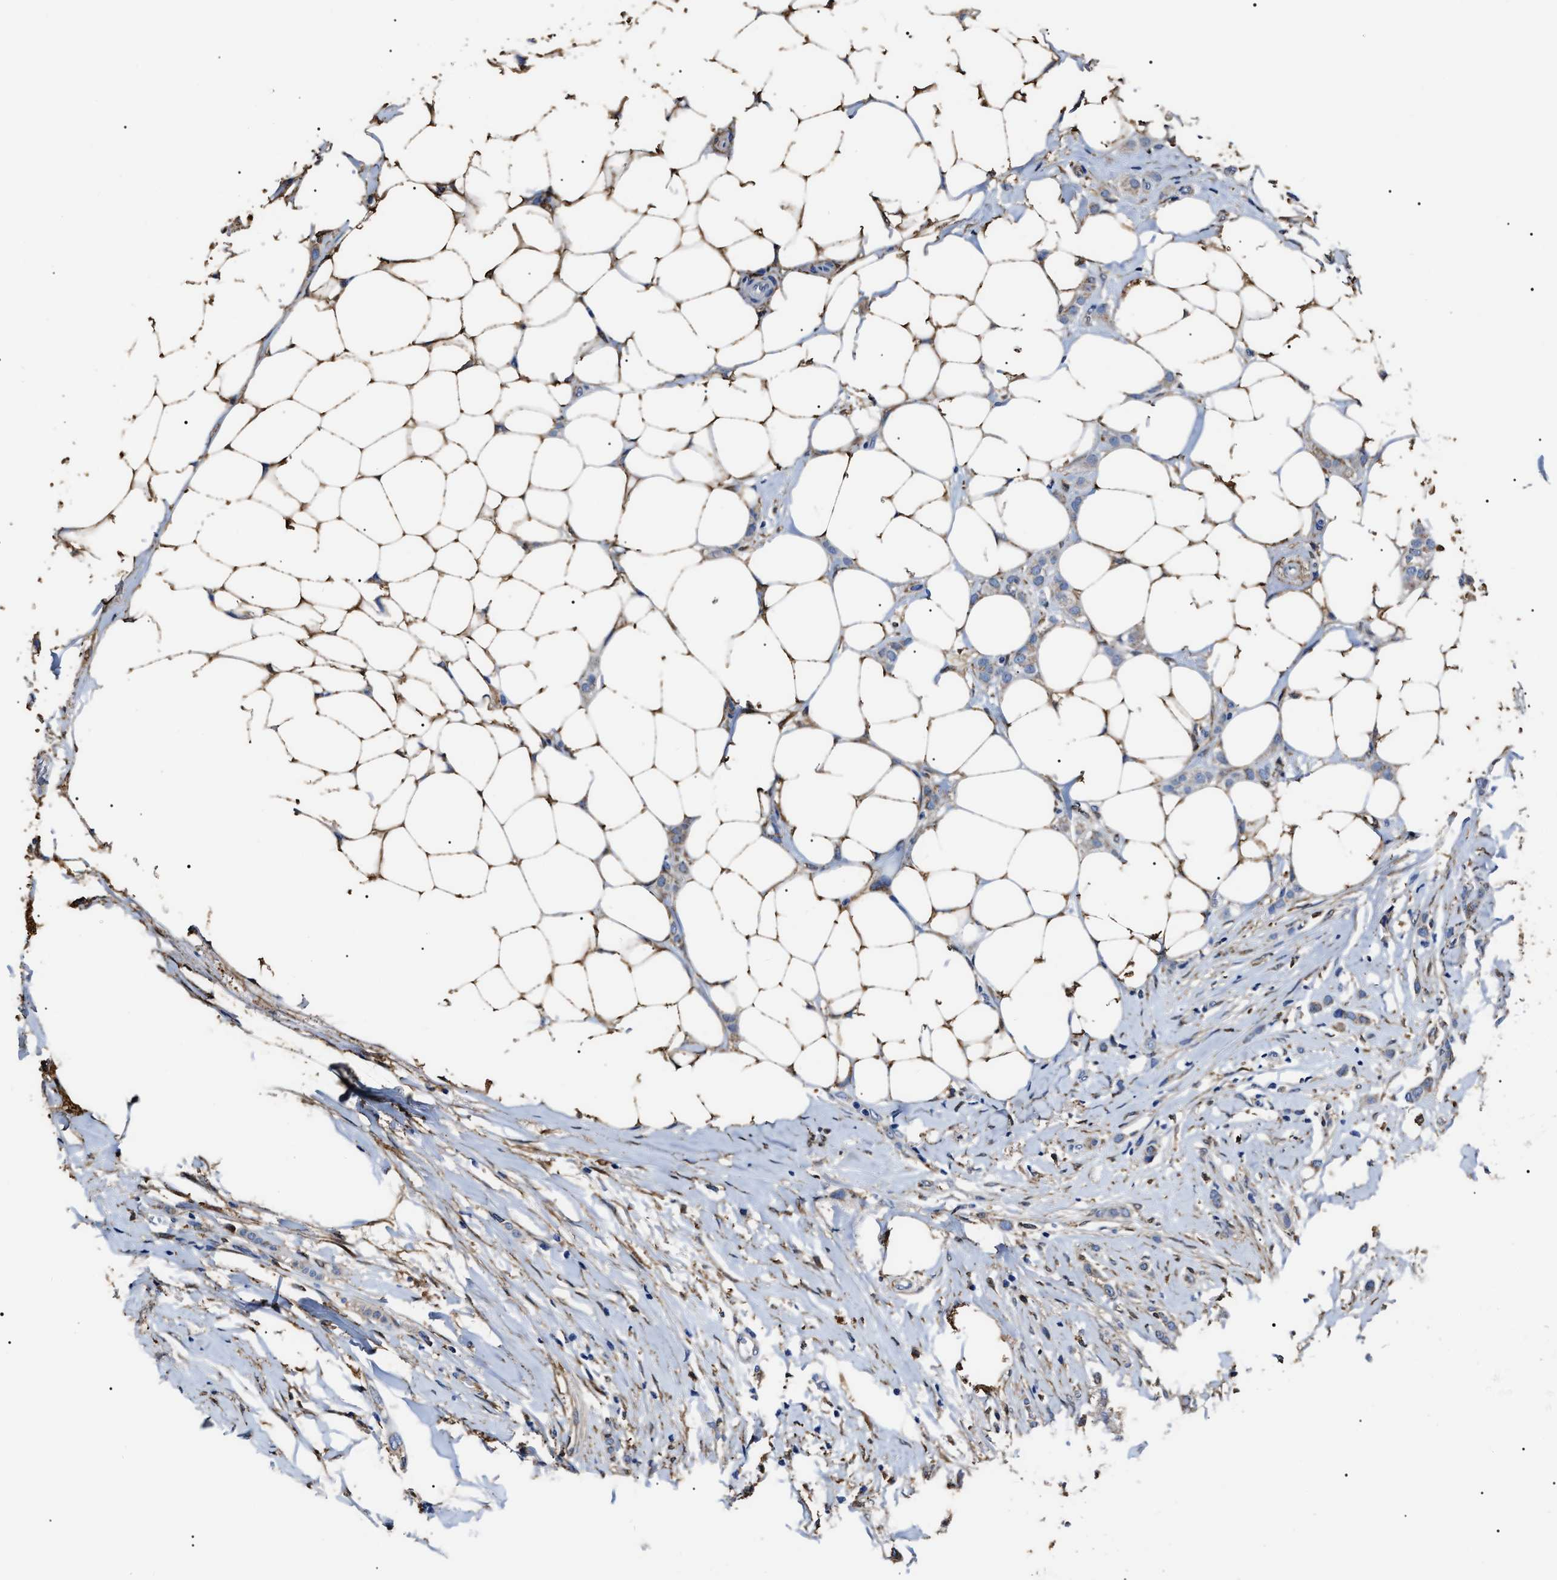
{"staining": {"intensity": "weak", "quantity": "<25%", "location": "cytoplasmic/membranous"}, "tissue": "breast cancer", "cell_type": "Tumor cells", "image_type": "cancer", "snomed": [{"axis": "morphology", "description": "Lobular carcinoma"}, {"axis": "topography", "description": "Breast"}], "caption": "Micrograph shows no protein expression in tumor cells of breast cancer tissue.", "gene": "ALDH1A1", "patient": {"sex": "female", "age": 55}}